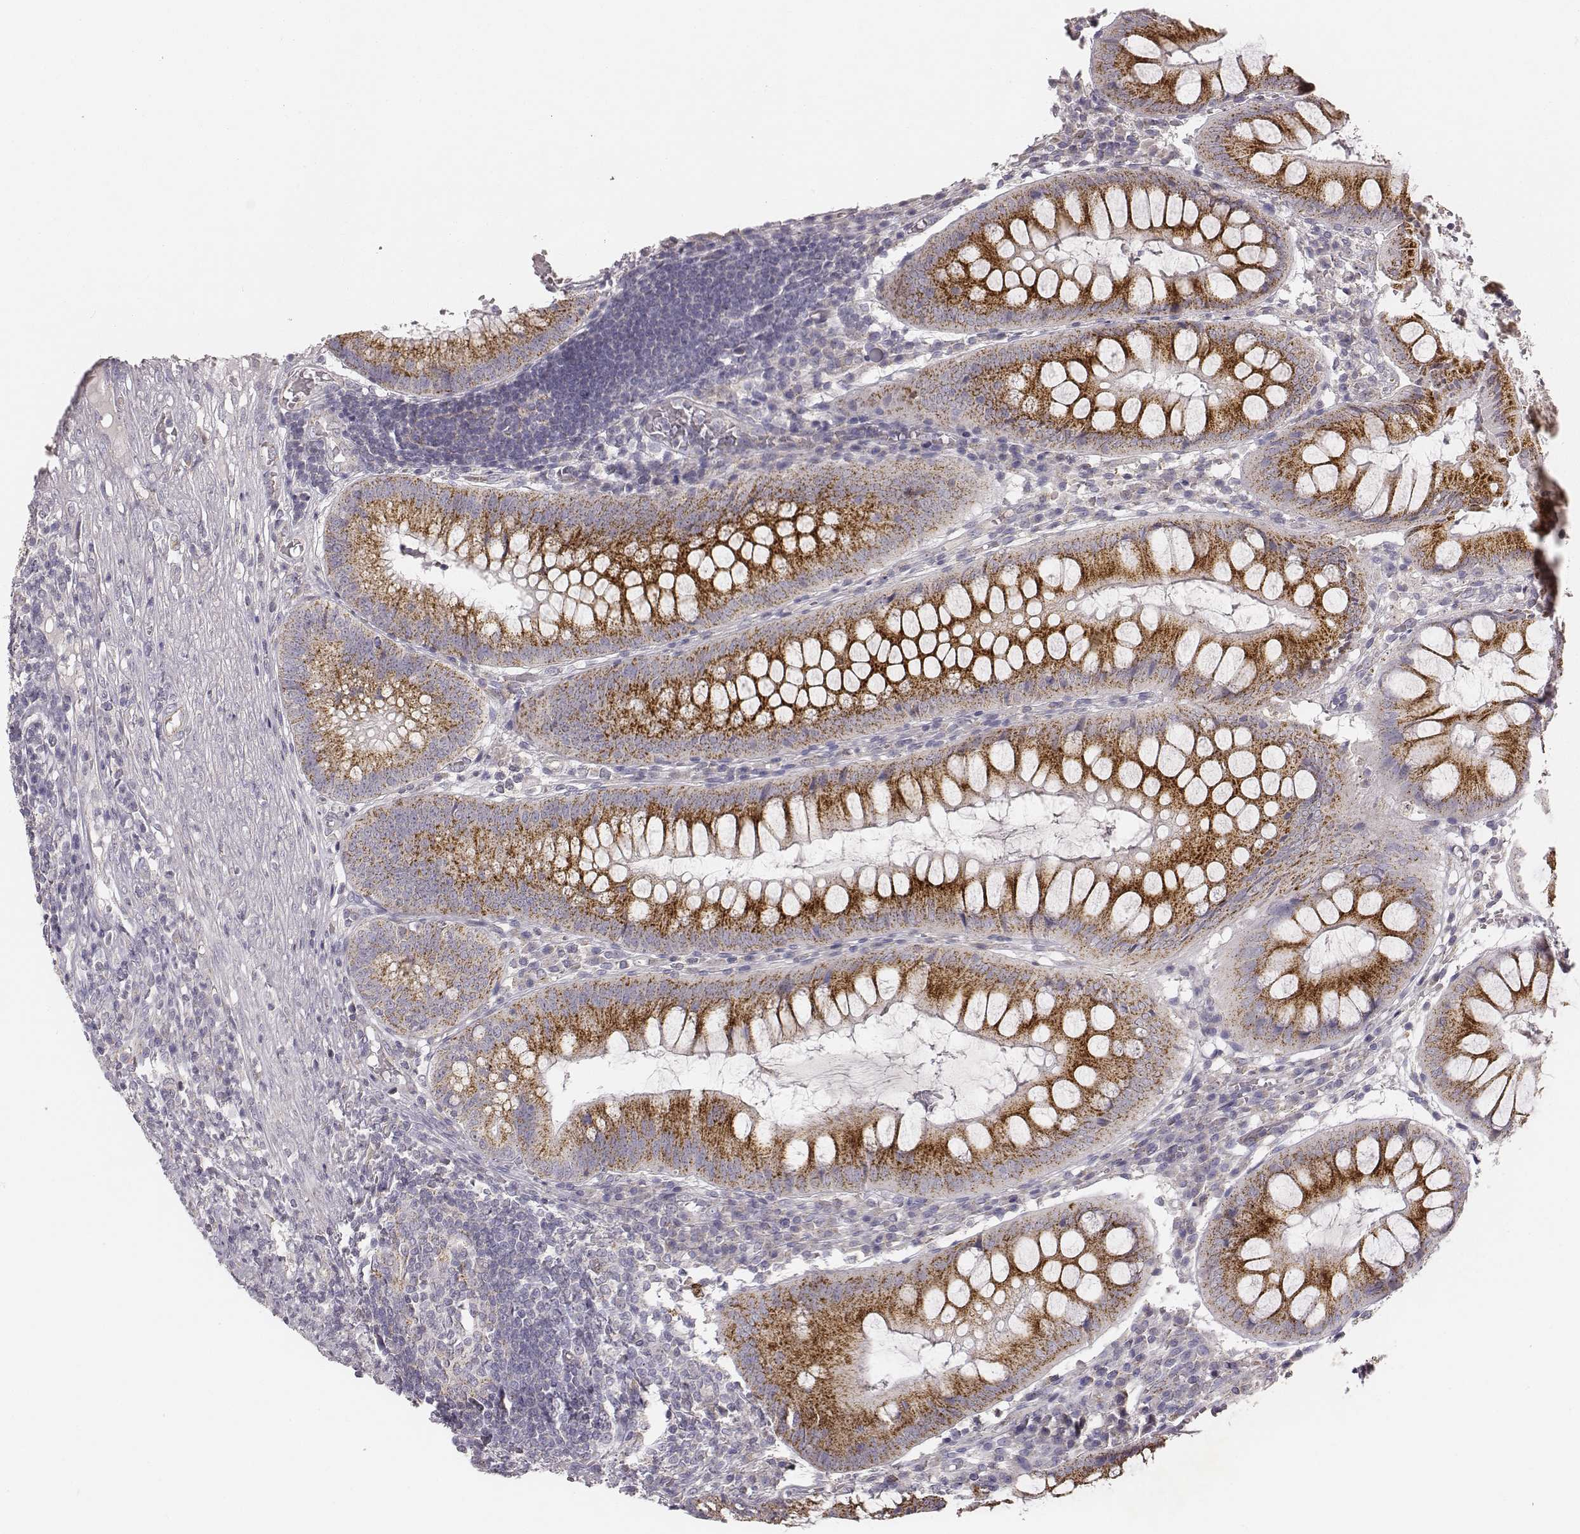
{"staining": {"intensity": "strong", "quantity": ">75%", "location": "cytoplasmic/membranous"}, "tissue": "appendix", "cell_type": "Glandular cells", "image_type": "normal", "snomed": [{"axis": "morphology", "description": "Normal tissue, NOS"}, {"axis": "morphology", "description": "Inflammation, NOS"}, {"axis": "topography", "description": "Appendix"}], "caption": "Strong cytoplasmic/membranous expression for a protein is present in approximately >75% of glandular cells of normal appendix using immunohistochemistry.", "gene": "ABCD3", "patient": {"sex": "male", "age": 16}}